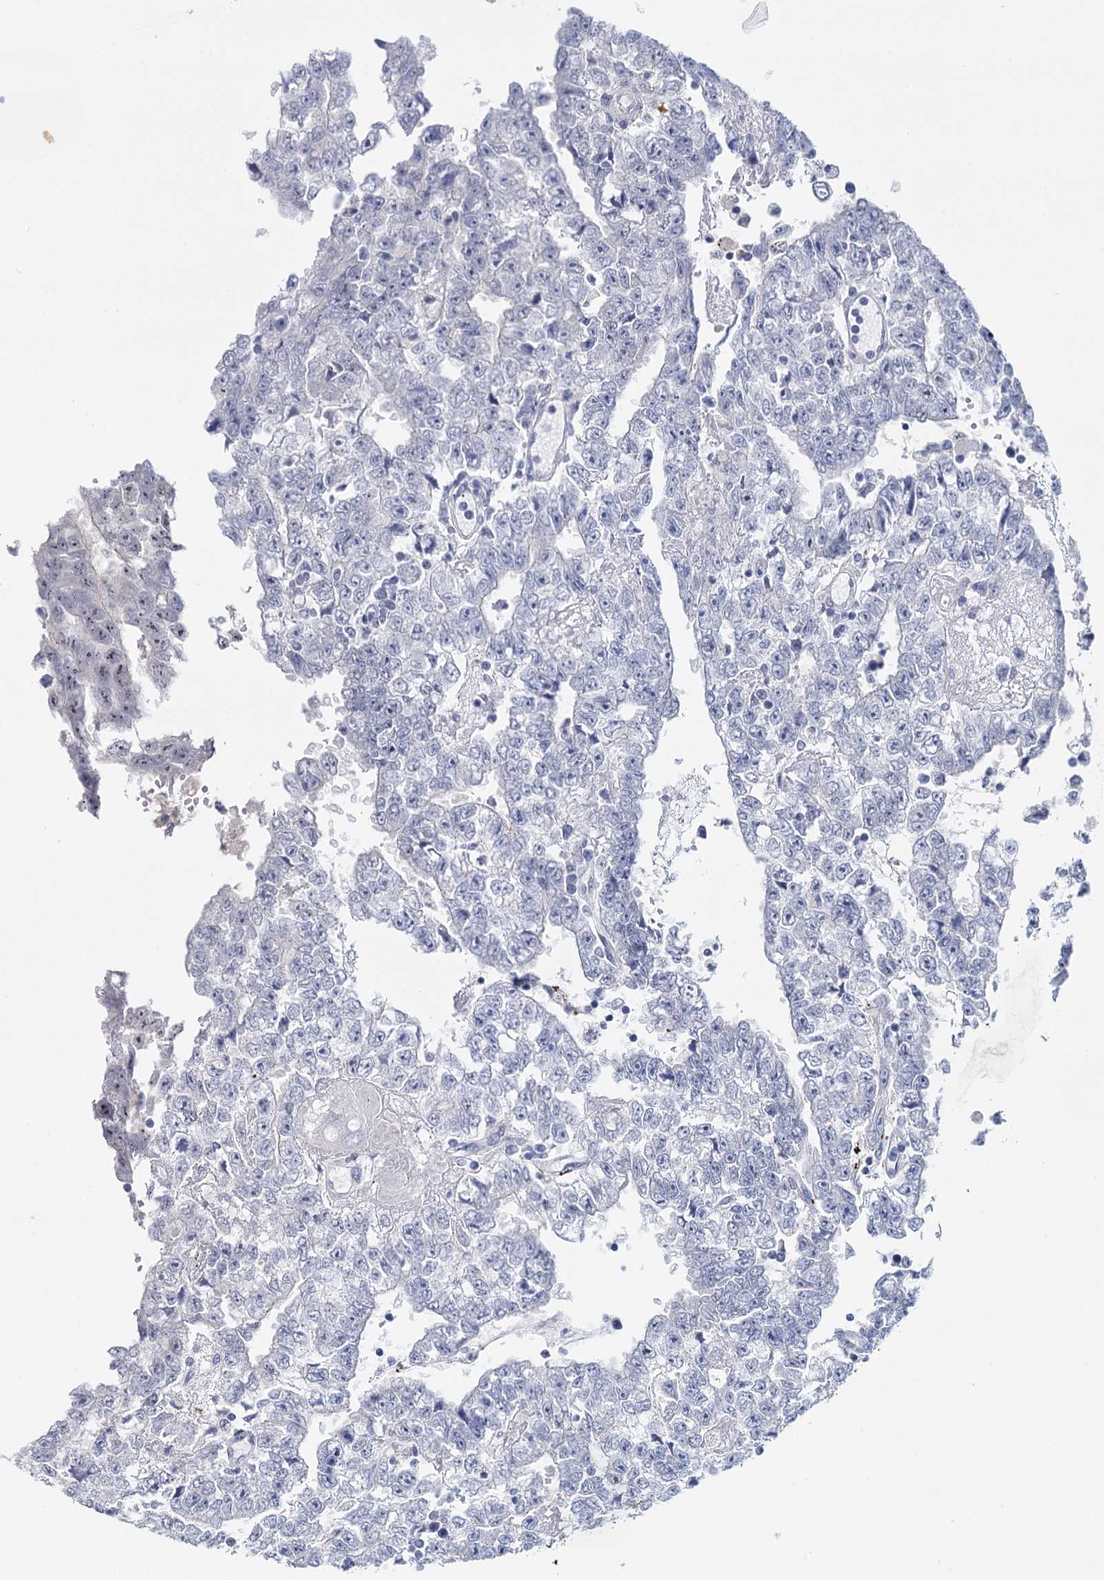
{"staining": {"intensity": "negative", "quantity": "none", "location": "none"}, "tissue": "testis cancer", "cell_type": "Tumor cells", "image_type": "cancer", "snomed": [{"axis": "morphology", "description": "Carcinoma, Embryonal, NOS"}, {"axis": "topography", "description": "Testis"}], "caption": "Micrograph shows no protein positivity in tumor cells of testis cancer tissue.", "gene": "SFN", "patient": {"sex": "male", "age": 25}}